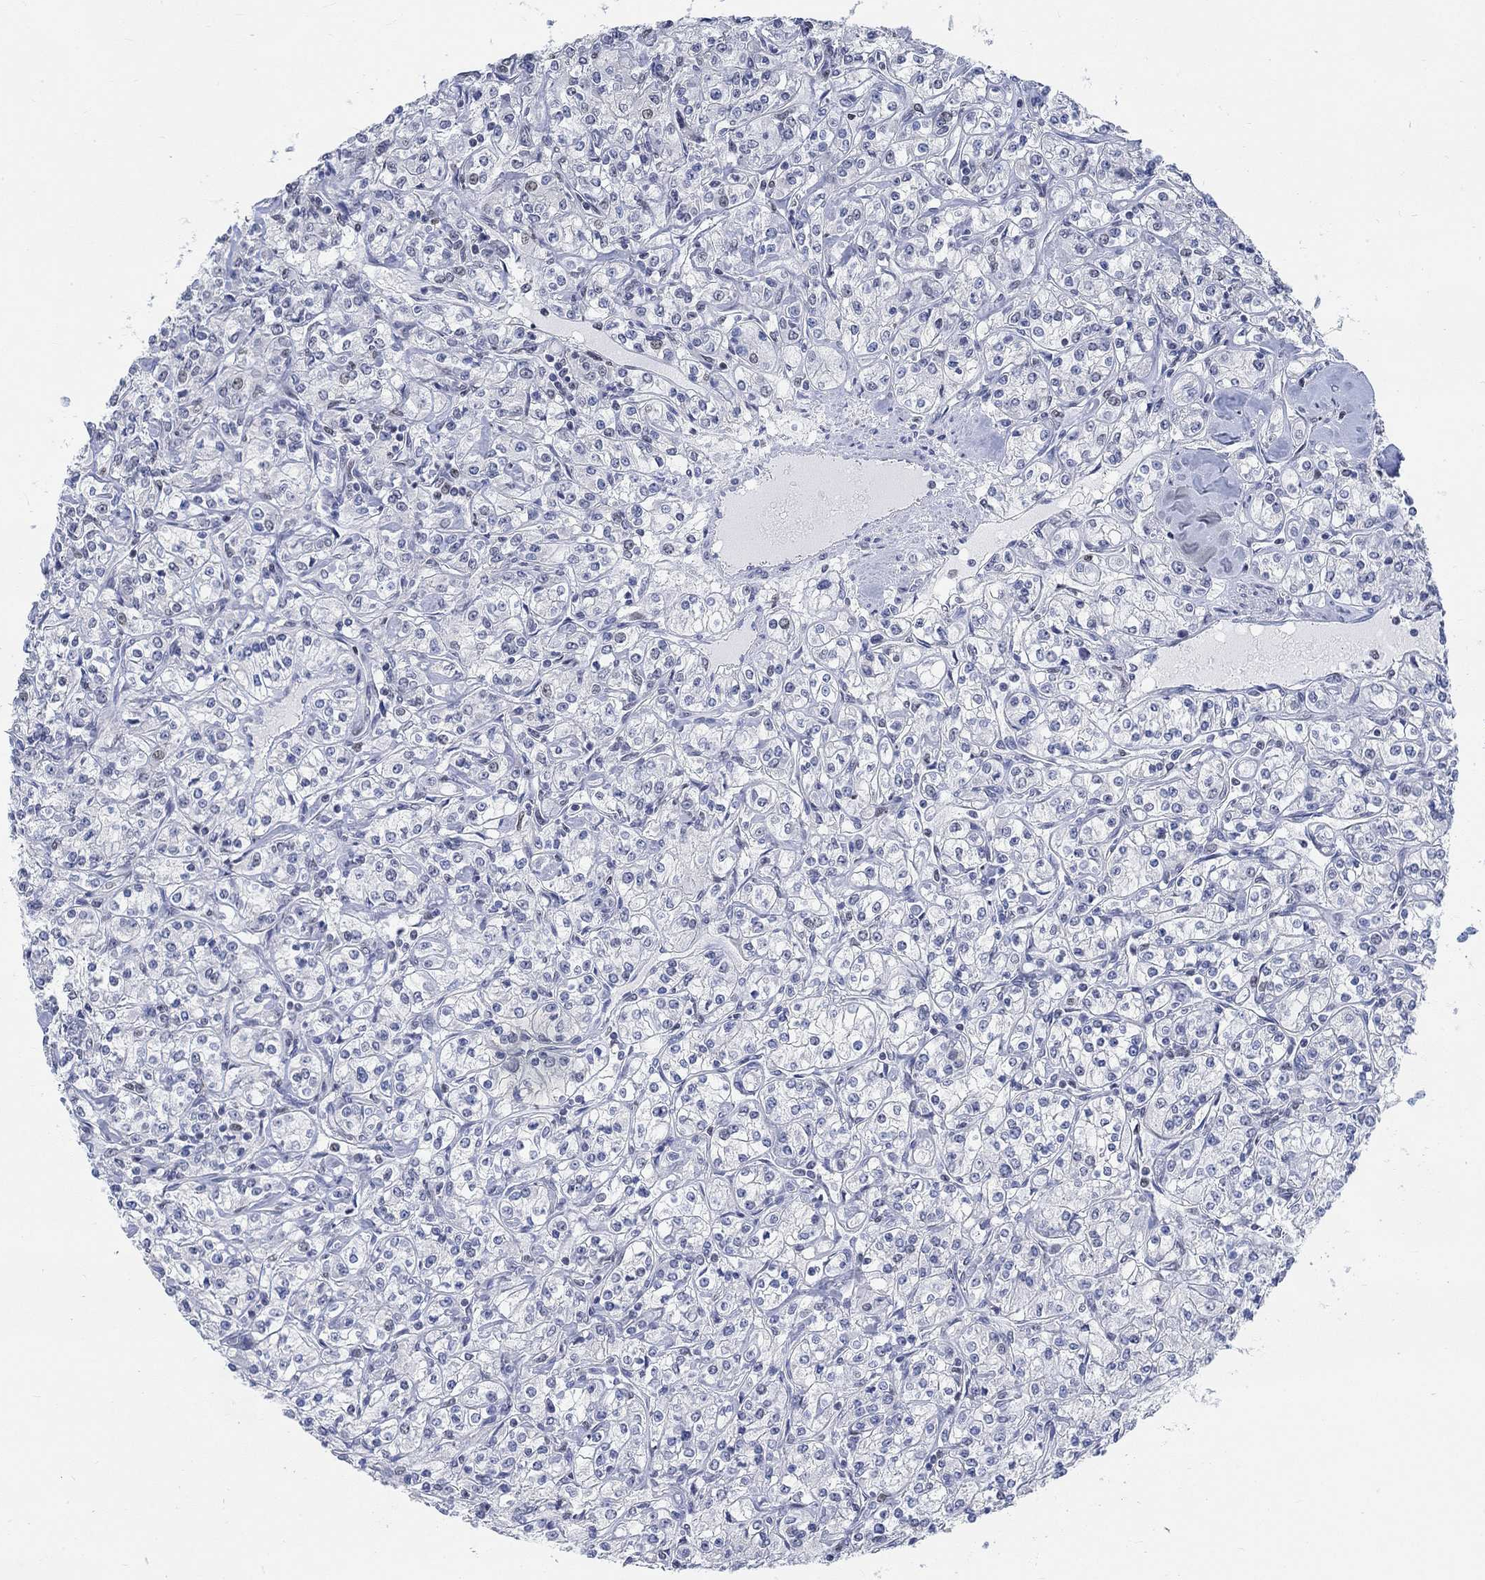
{"staining": {"intensity": "negative", "quantity": "none", "location": "none"}, "tissue": "renal cancer", "cell_type": "Tumor cells", "image_type": "cancer", "snomed": [{"axis": "morphology", "description": "Adenocarcinoma, NOS"}, {"axis": "topography", "description": "Kidney"}], "caption": "This is an immunohistochemistry (IHC) photomicrograph of renal cancer. There is no expression in tumor cells.", "gene": "KCNH8", "patient": {"sex": "male", "age": 77}}